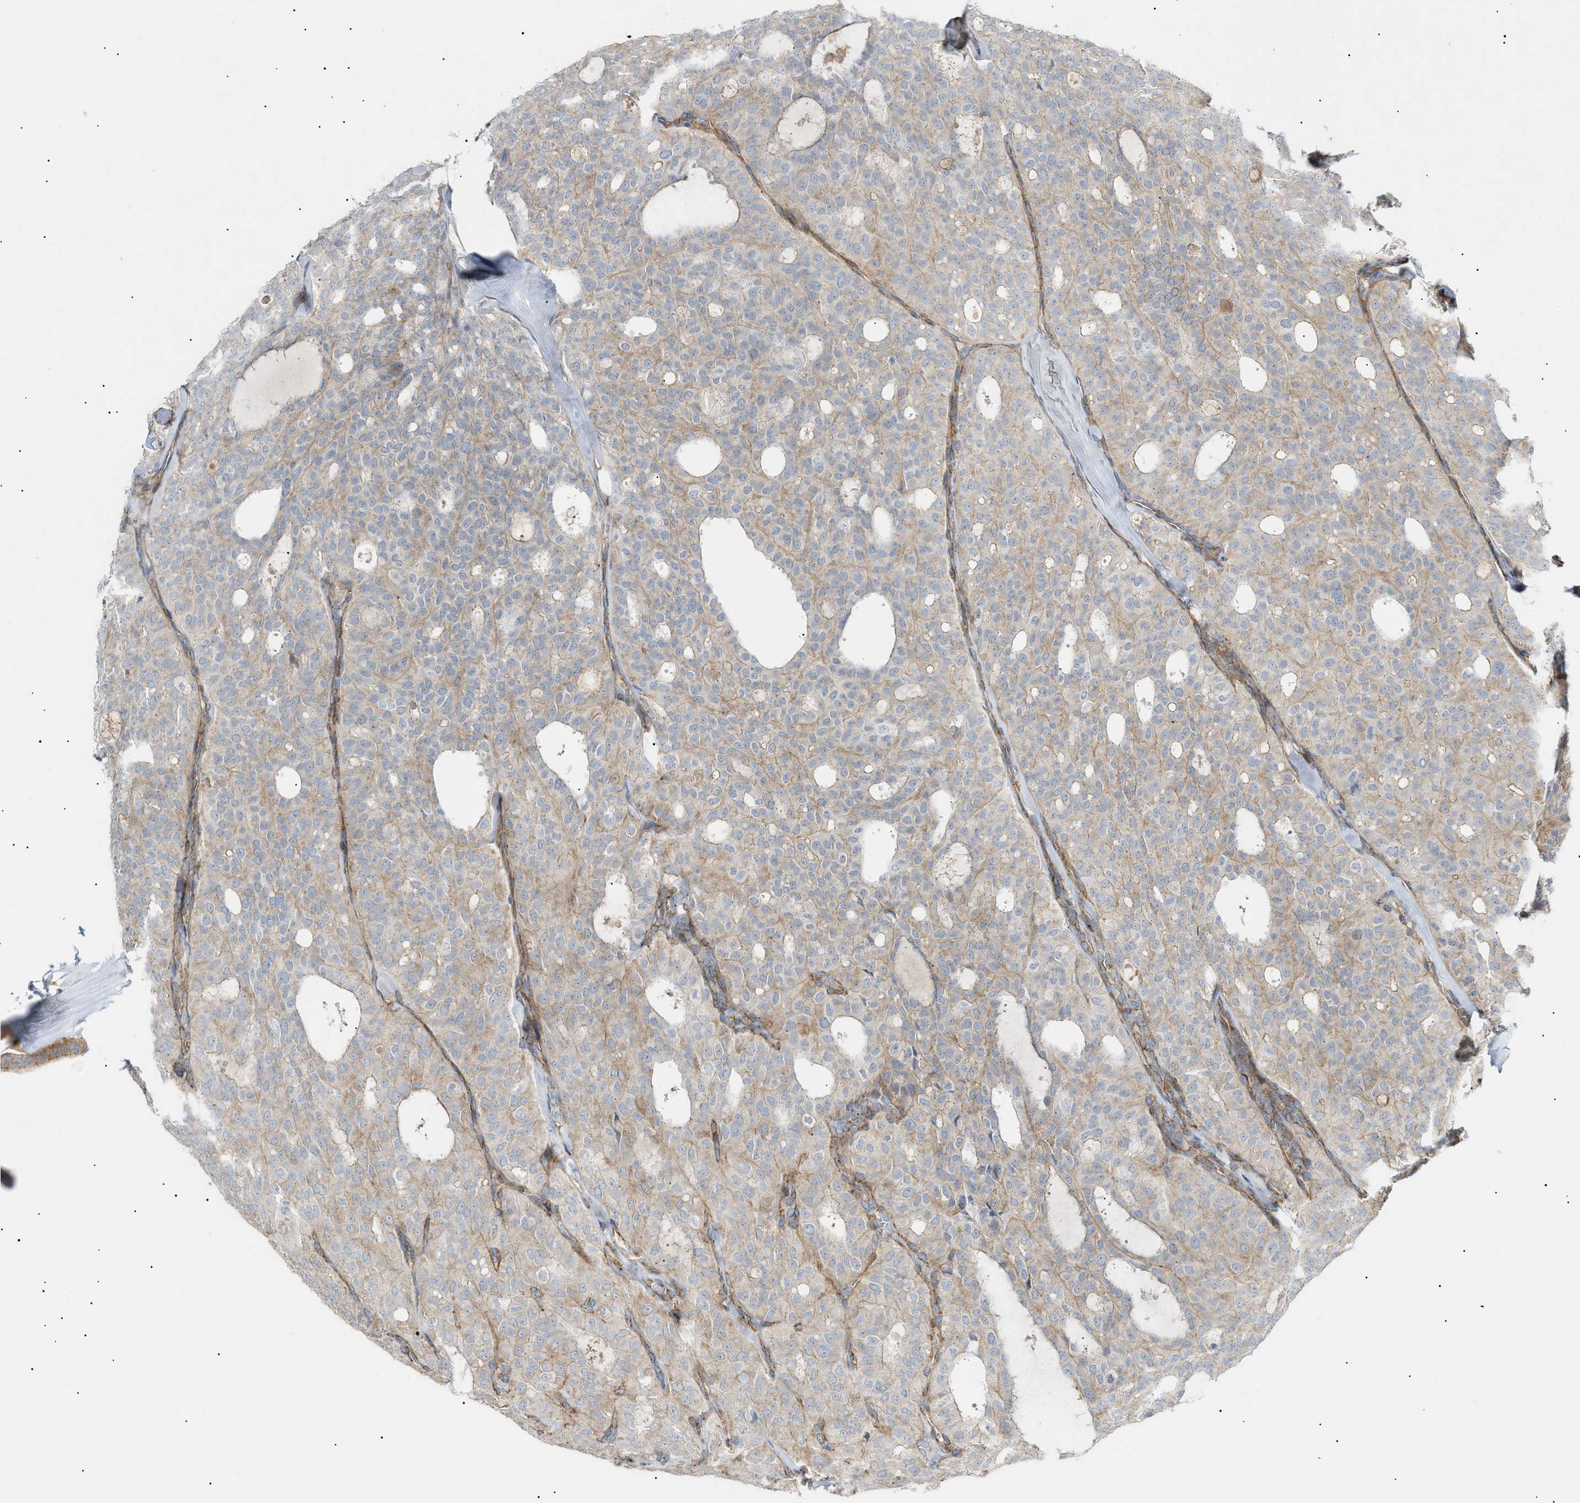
{"staining": {"intensity": "weak", "quantity": "25%-75%", "location": "cytoplasmic/membranous"}, "tissue": "thyroid cancer", "cell_type": "Tumor cells", "image_type": "cancer", "snomed": [{"axis": "morphology", "description": "Follicular adenoma carcinoma, NOS"}, {"axis": "topography", "description": "Thyroid gland"}], "caption": "Weak cytoplasmic/membranous protein positivity is present in approximately 25%-75% of tumor cells in follicular adenoma carcinoma (thyroid).", "gene": "ZFHX2", "patient": {"sex": "male", "age": 75}}